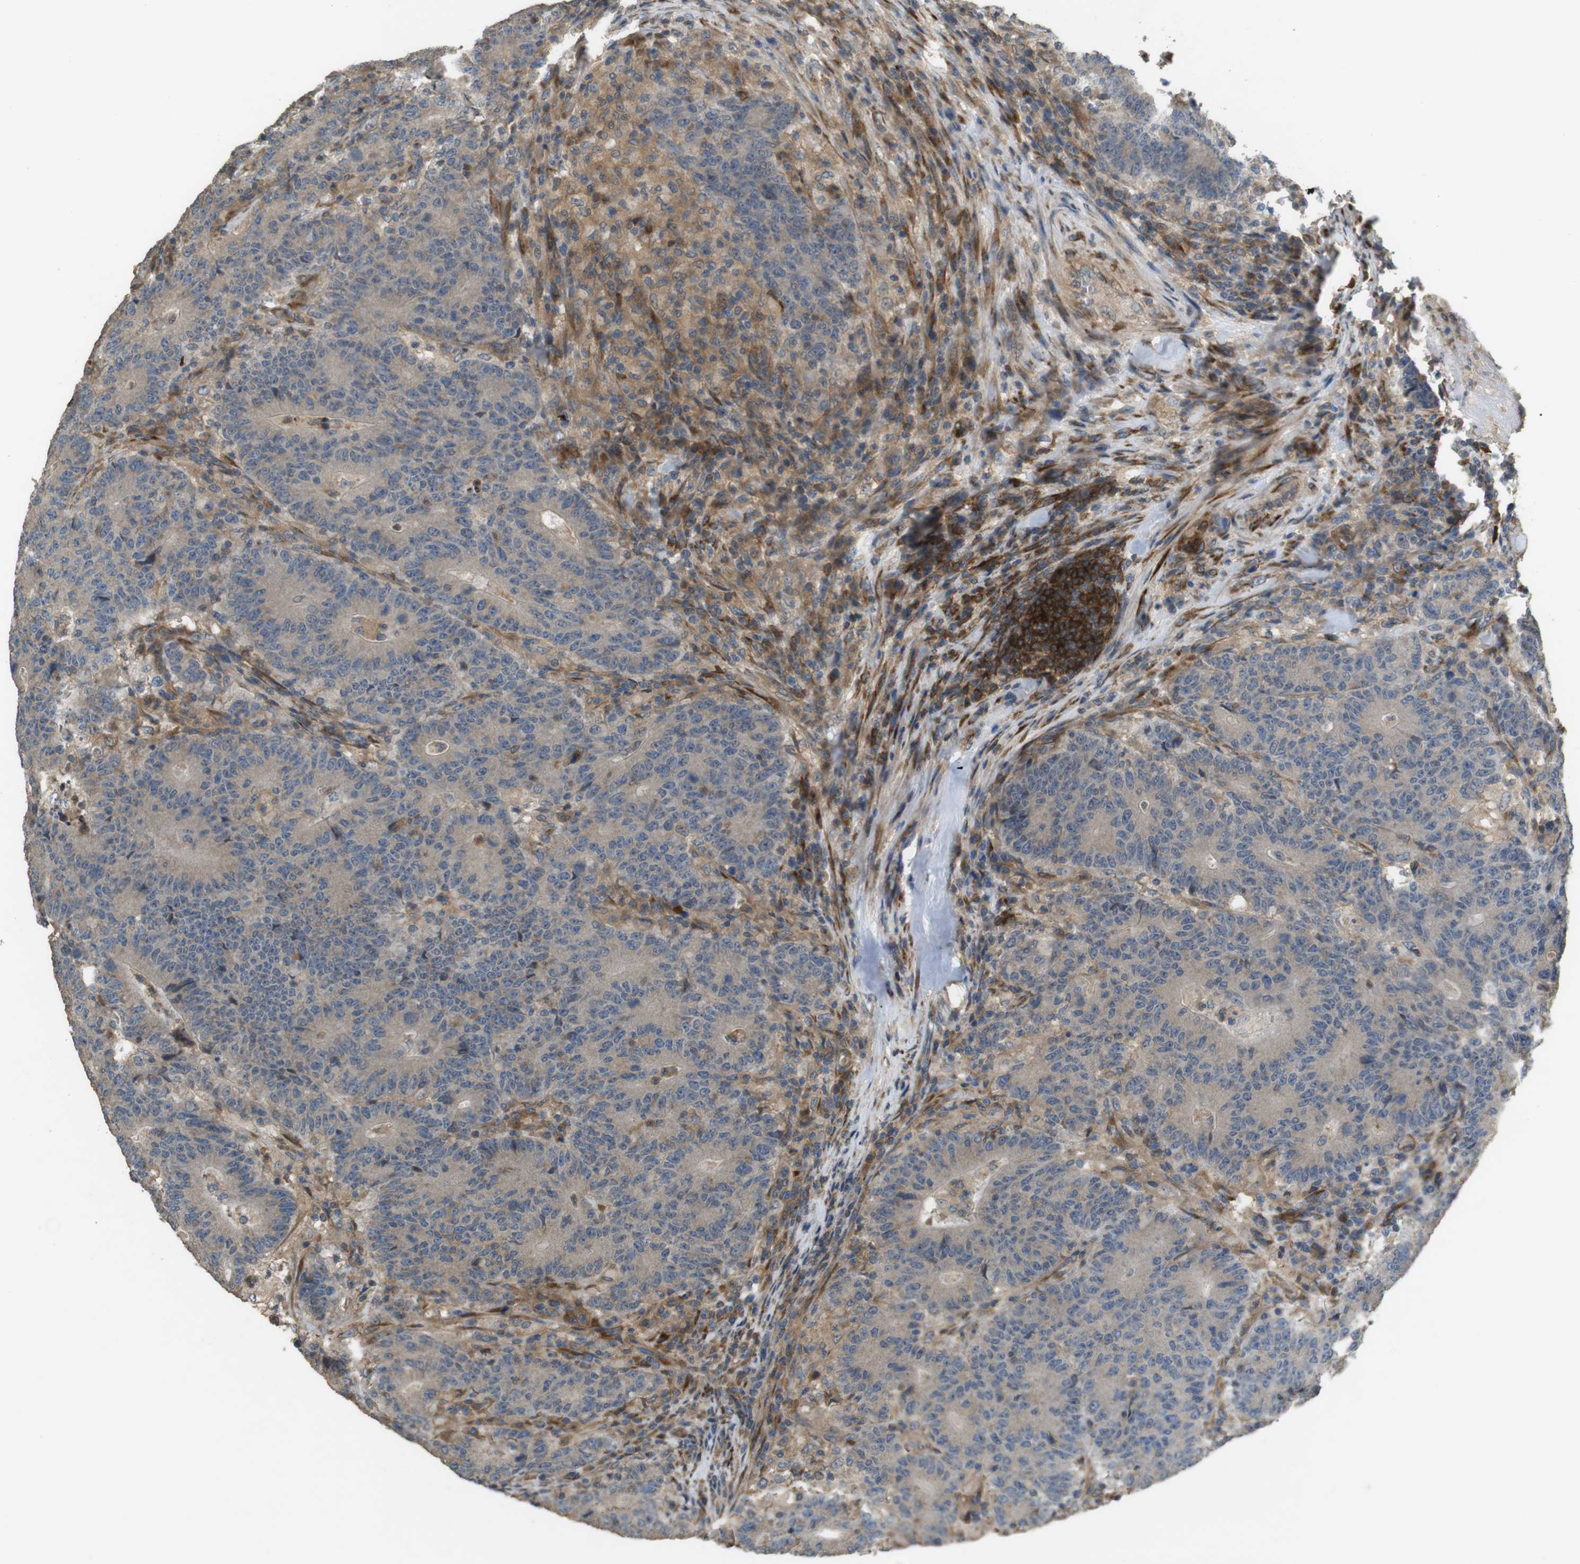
{"staining": {"intensity": "weak", "quantity": "<25%", "location": "cytoplasmic/membranous"}, "tissue": "colorectal cancer", "cell_type": "Tumor cells", "image_type": "cancer", "snomed": [{"axis": "morphology", "description": "Normal tissue, NOS"}, {"axis": "morphology", "description": "Adenocarcinoma, NOS"}, {"axis": "topography", "description": "Colon"}], "caption": "Protein analysis of adenocarcinoma (colorectal) exhibits no significant expression in tumor cells.", "gene": "ARHGAP24", "patient": {"sex": "female", "age": 75}}